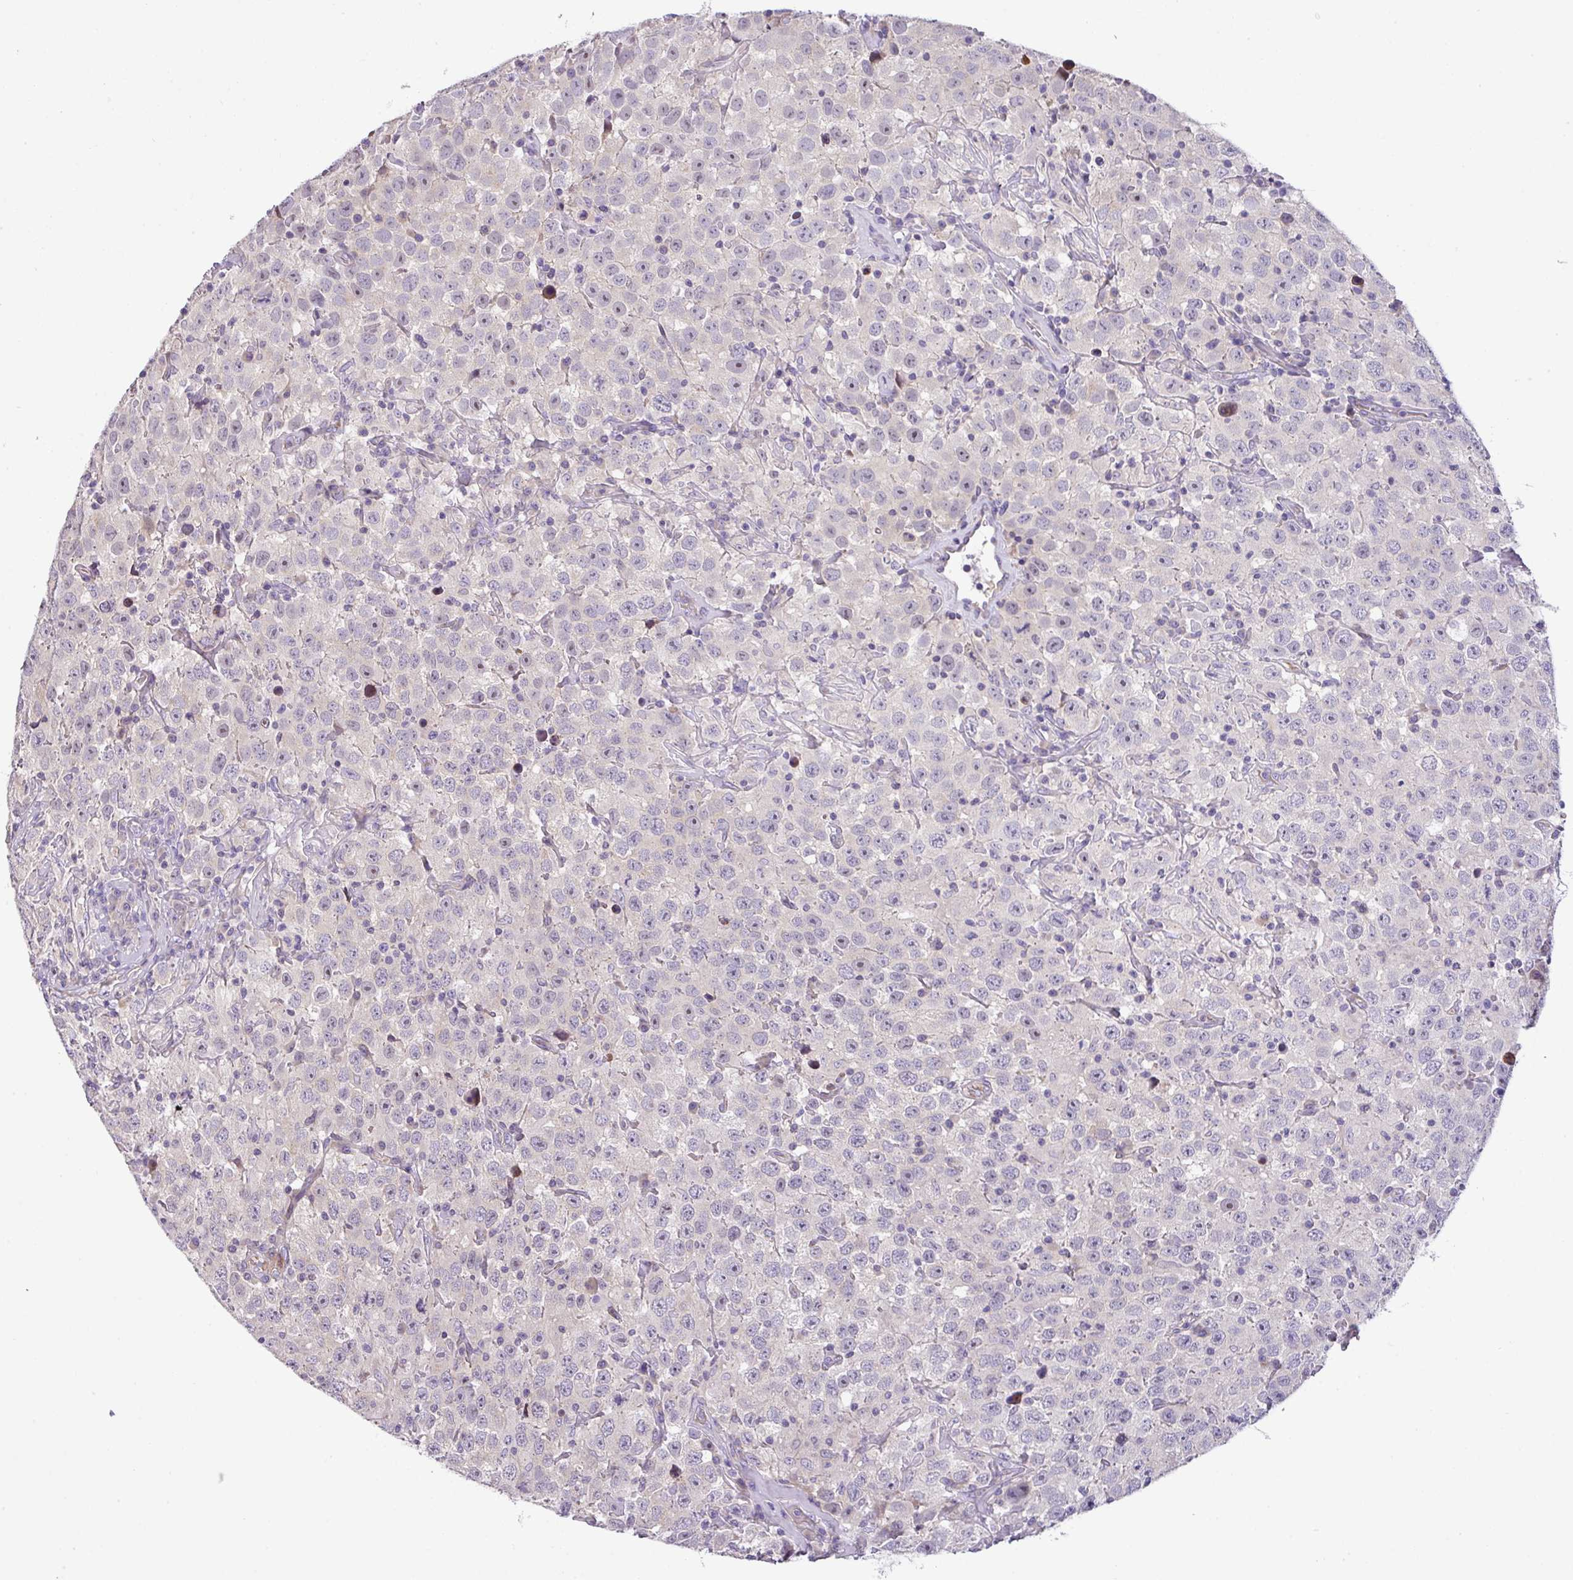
{"staining": {"intensity": "negative", "quantity": "none", "location": "none"}, "tissue": "testis cancer", "cell_type": "Tumor cells", "image_type": "cancer", "snomed": [{"axis": "morphology", "description": "Seminoma, NOS"}, {"axis": "topography", "description": "Testis"}], "caption": "Testis cancer (seminoma) was stained to show a protein in brown. There is no significant expression in tumor cells.", "gene": "PIK3R5", "patient": {"sex": "male", "age": 41}}